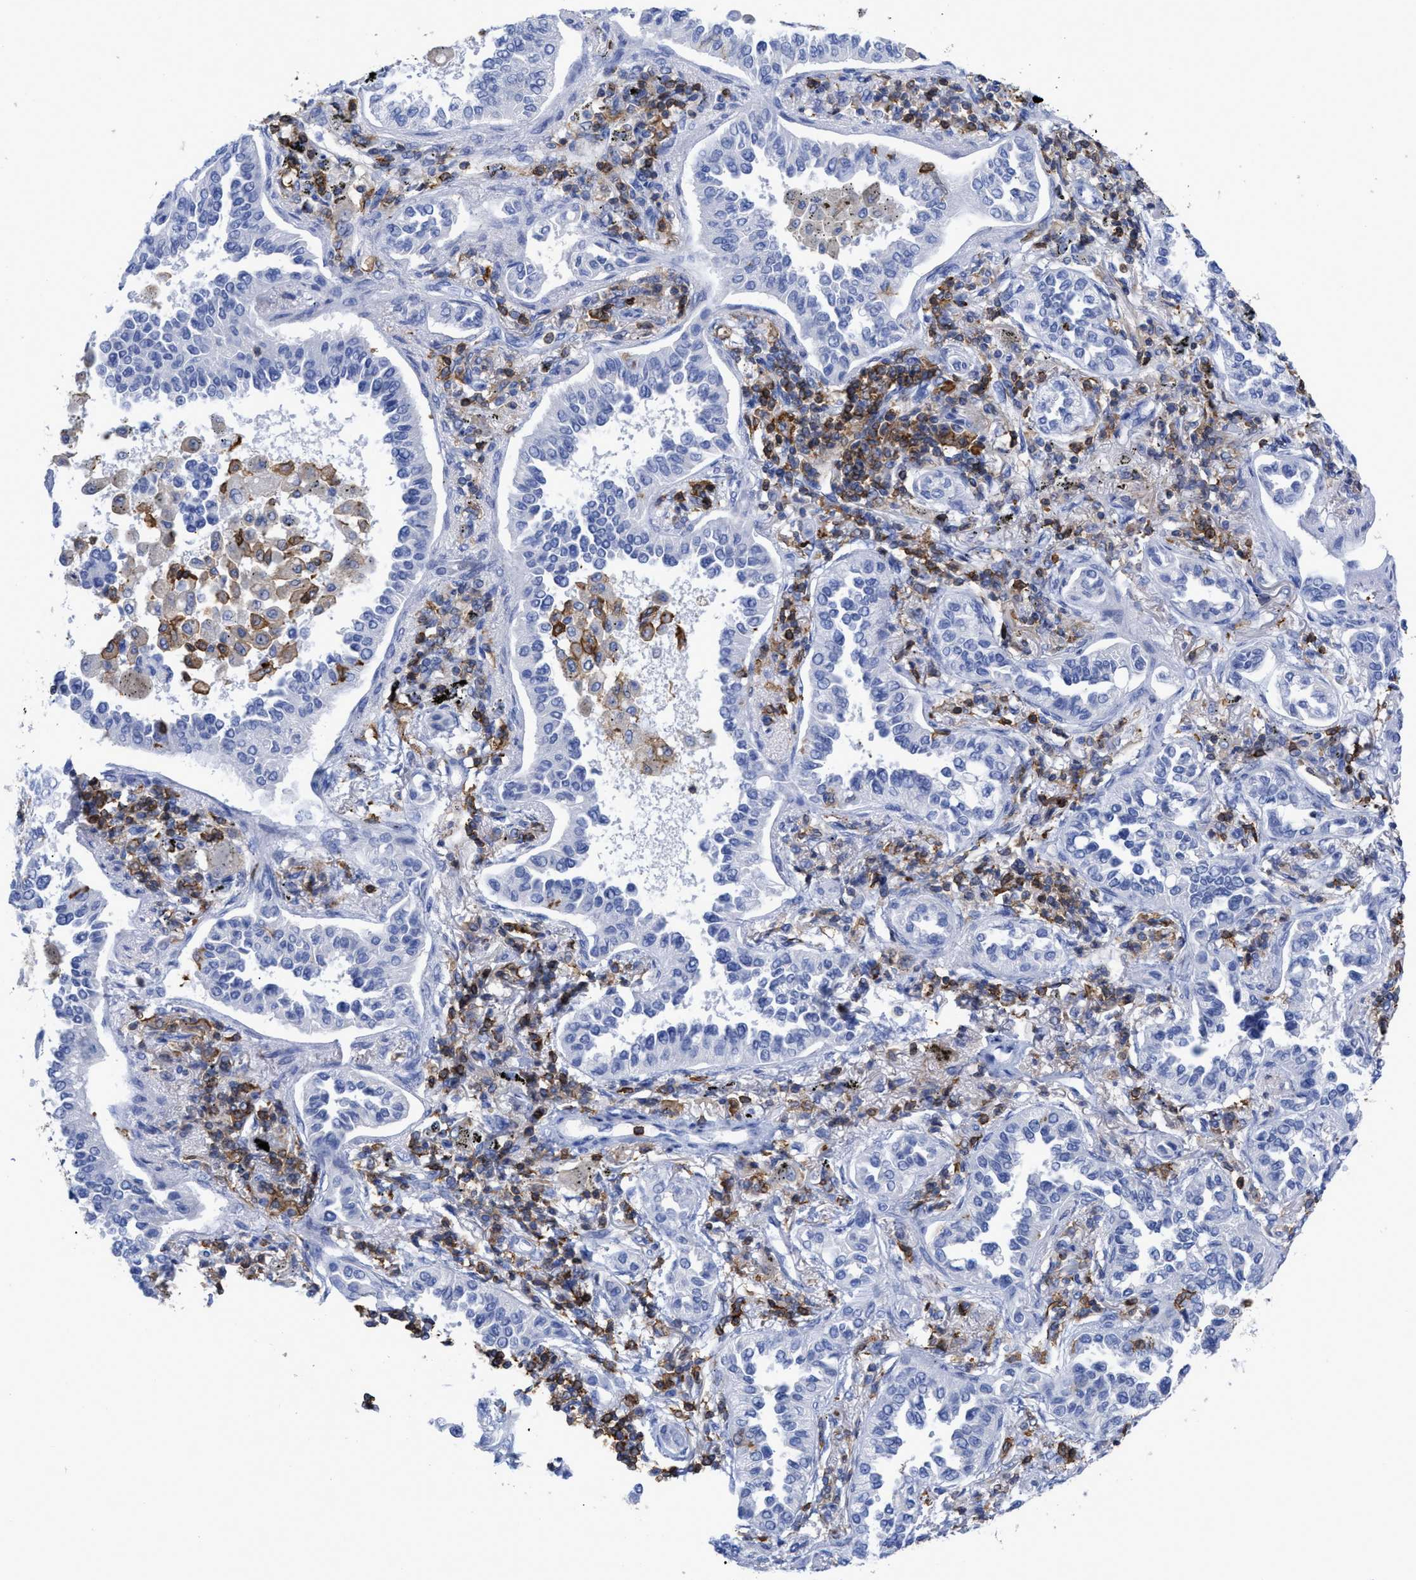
{"staining": {"intensity": "negative", "quantity": "none", "location": "none"}, "tissue": "lung cancer", "cell_type": "Tumor cells", "image_type": "cancer", "snomed": [{"axis": "morphology", "description": "Normal tissue, NOS"}, {"axis": "morphology", "description": "Adenocarcinoma, NOS"}, {"axis": "topography", "description": "Lung"}], "caption": "This is an IHC photomicrograph of lung adenocarcinoma. There is no positivity in tumor cells.", "gene": "HCLS1", "patient": {"sex": "male", "age": 59}}